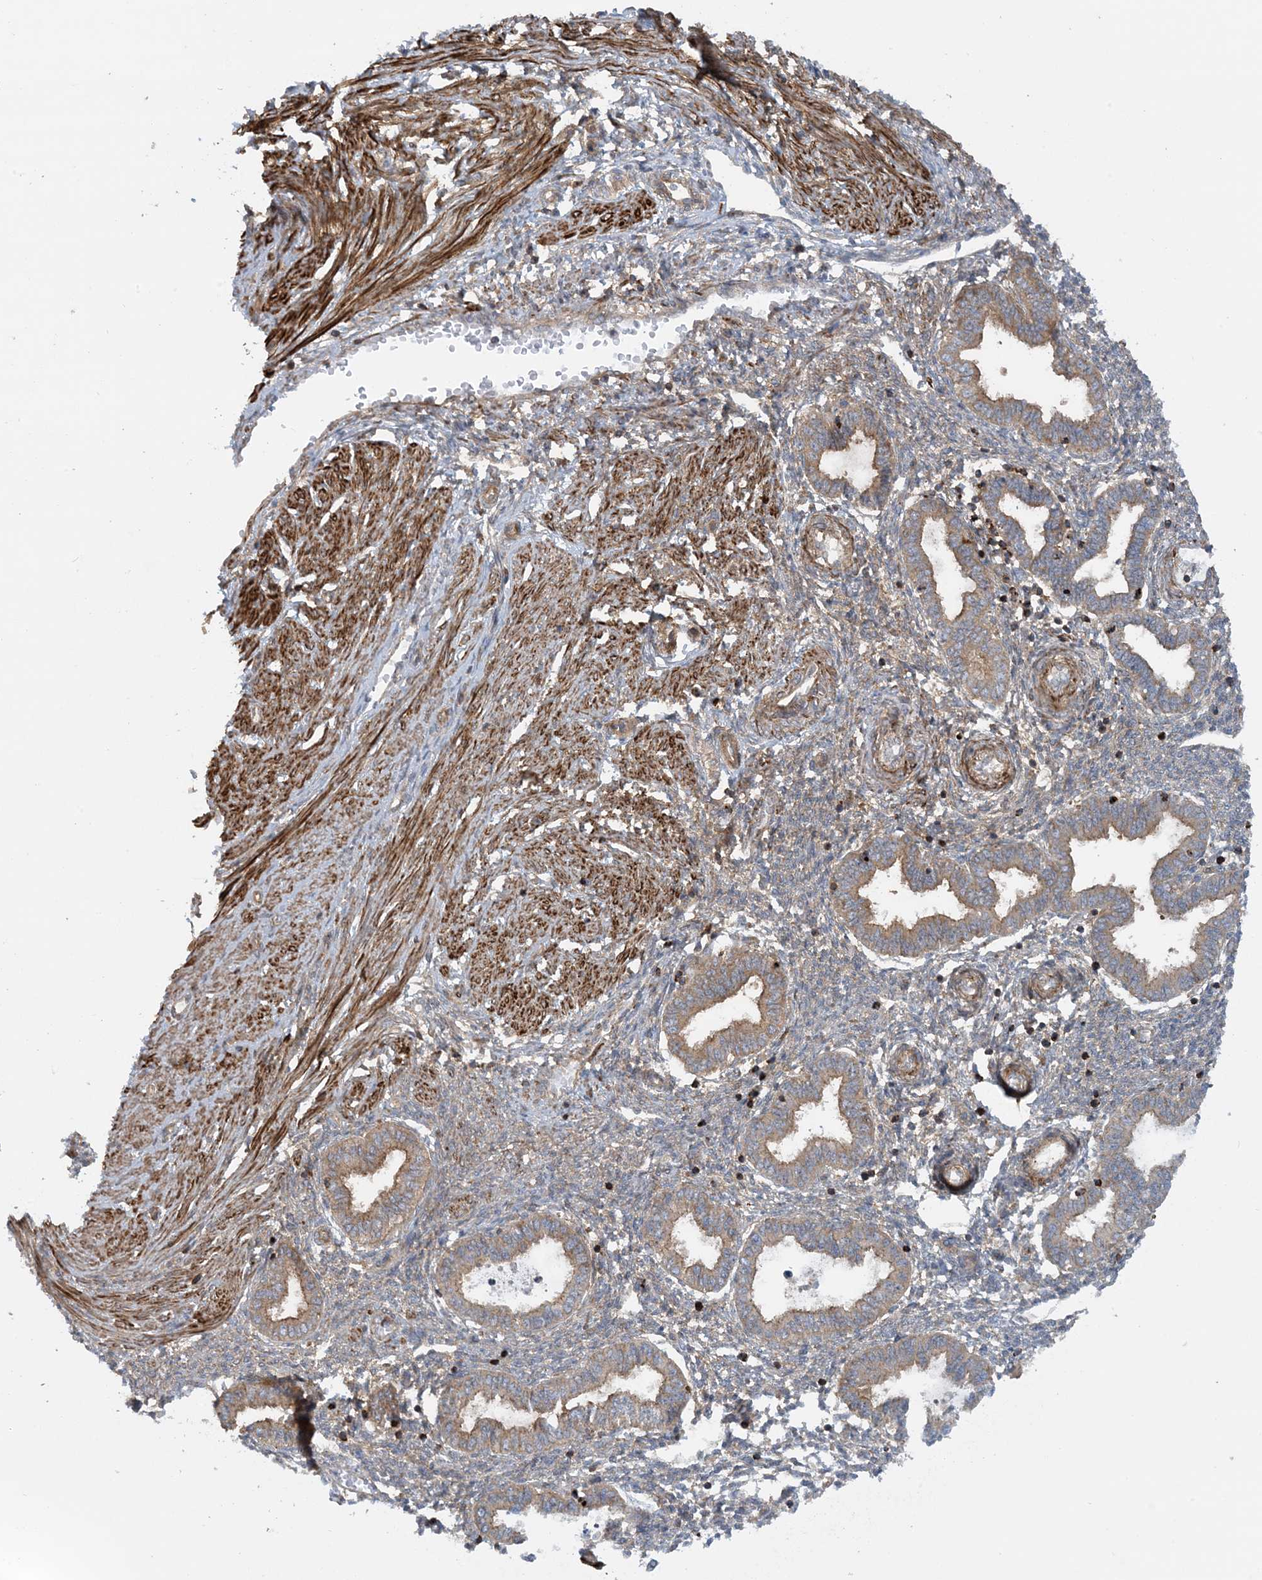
{"staining": {"intensity": "moderate", "quantity": "<25%", "location": "cytoplasmic/membranous"}, "tissue": "endometrium", "cell_type": "Cells in endometrial stroma", "image_type": "normal", "snomed": [{"axis": "morphology", "description": "Normal tissue, NOS"}, {"axis": "topography", "description": "Endometrium"}], "caption": "This histopathology image shows immunohistochemistry (IHC) staining of unremarkable human endometrium, with low moderate cytoplasmic/membranous staining in about <25% of cells in endometrial stroma.", "gene": "STAM2", "patient": {"sex": "female", "age": 33}}